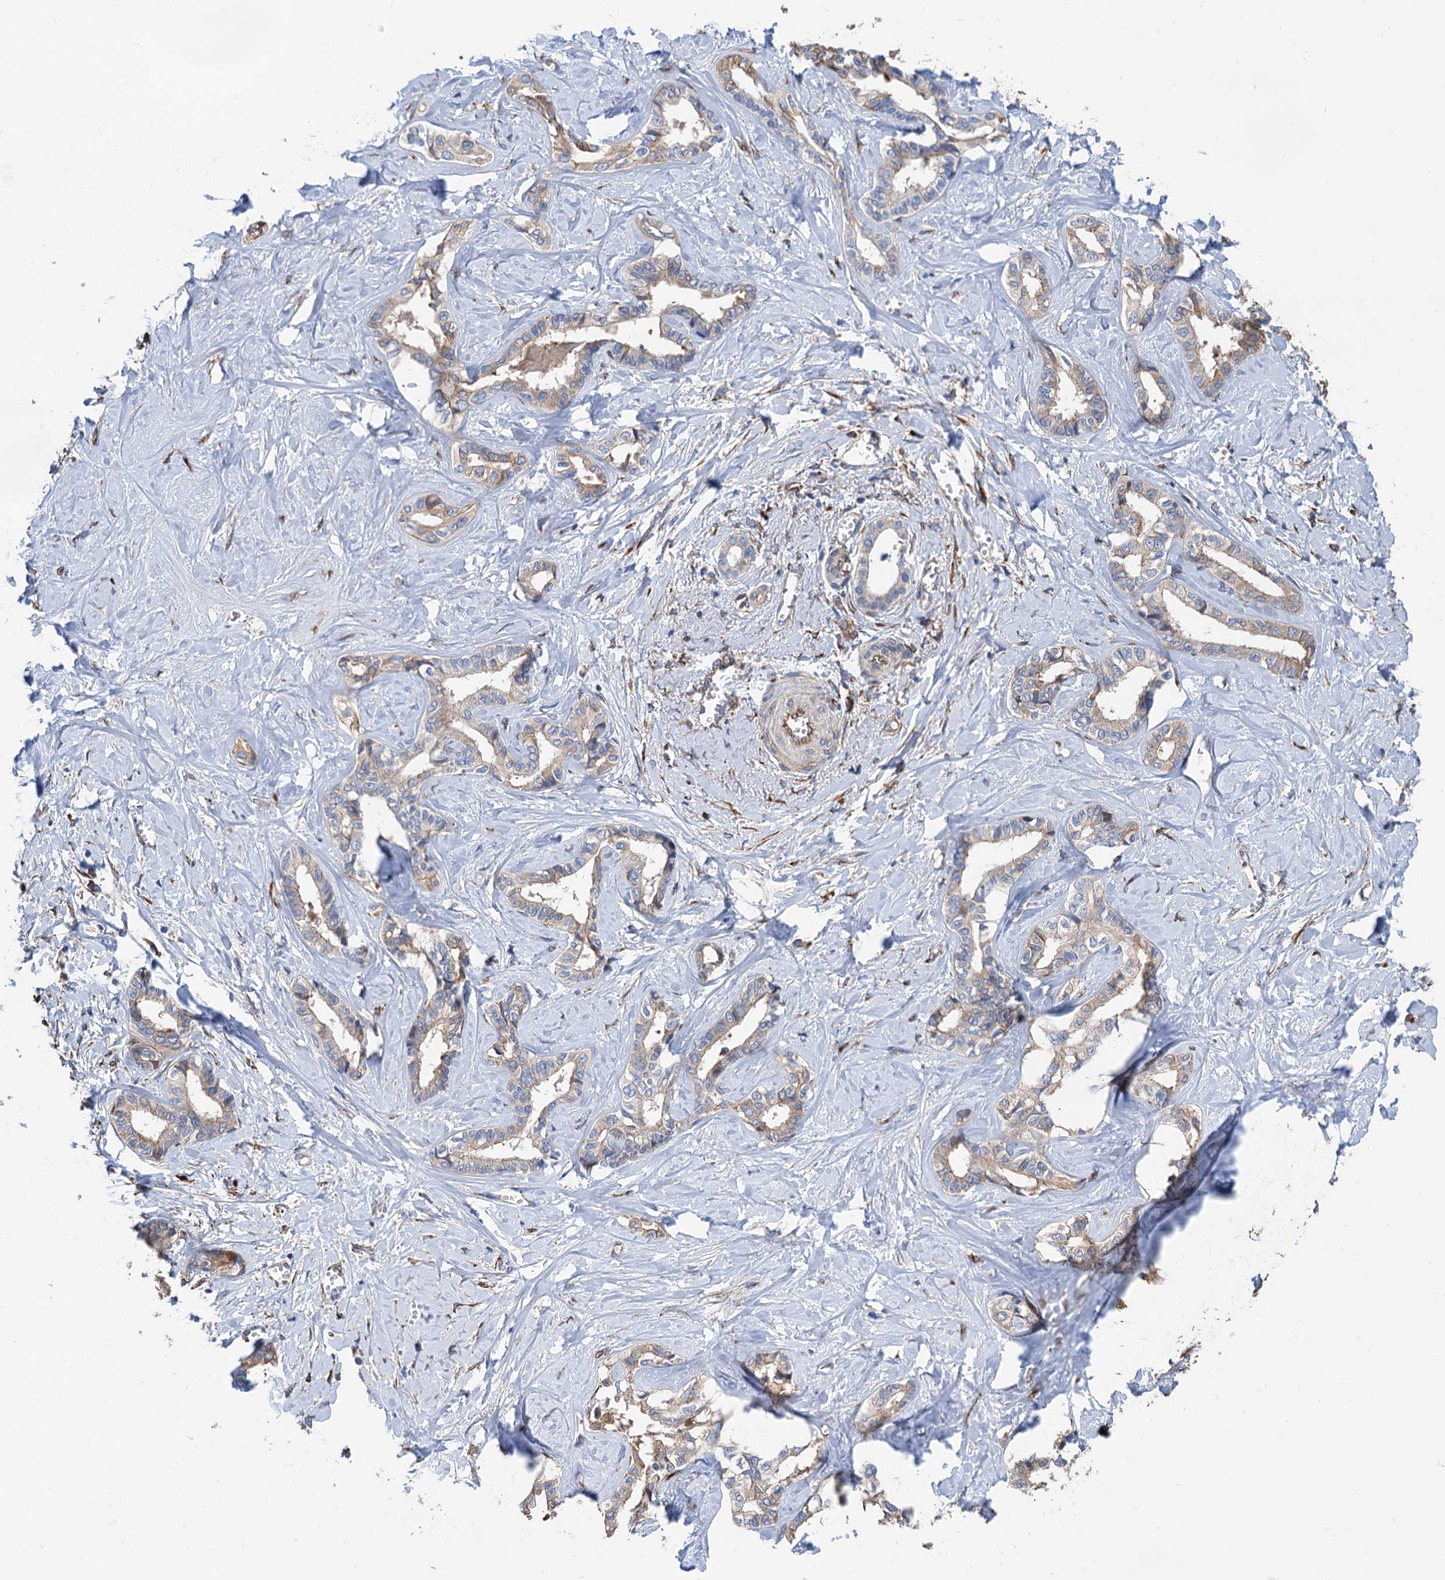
{"staining": {"intensity": "weak", "quantity": "<25%", "location": "cytoplasmic/membranous"}, "tissue": "liver cancer", "cell_type": "Tumor cells", "image_type": "cancer", "snomed": [{"axis": "morphology", "description": "Cholangiocarcinoma"}, {"axis": "topography", "description": "Liver"}], "caption": "DAB immunohistochemical staining of human liver cholangiocarcinoma exhibits no significant positivity in tumor cells. (IHC, brightfield microscopy, high magnification).", "gene": "CNNM1", "patient": {"sex": "female", "age": 77}}